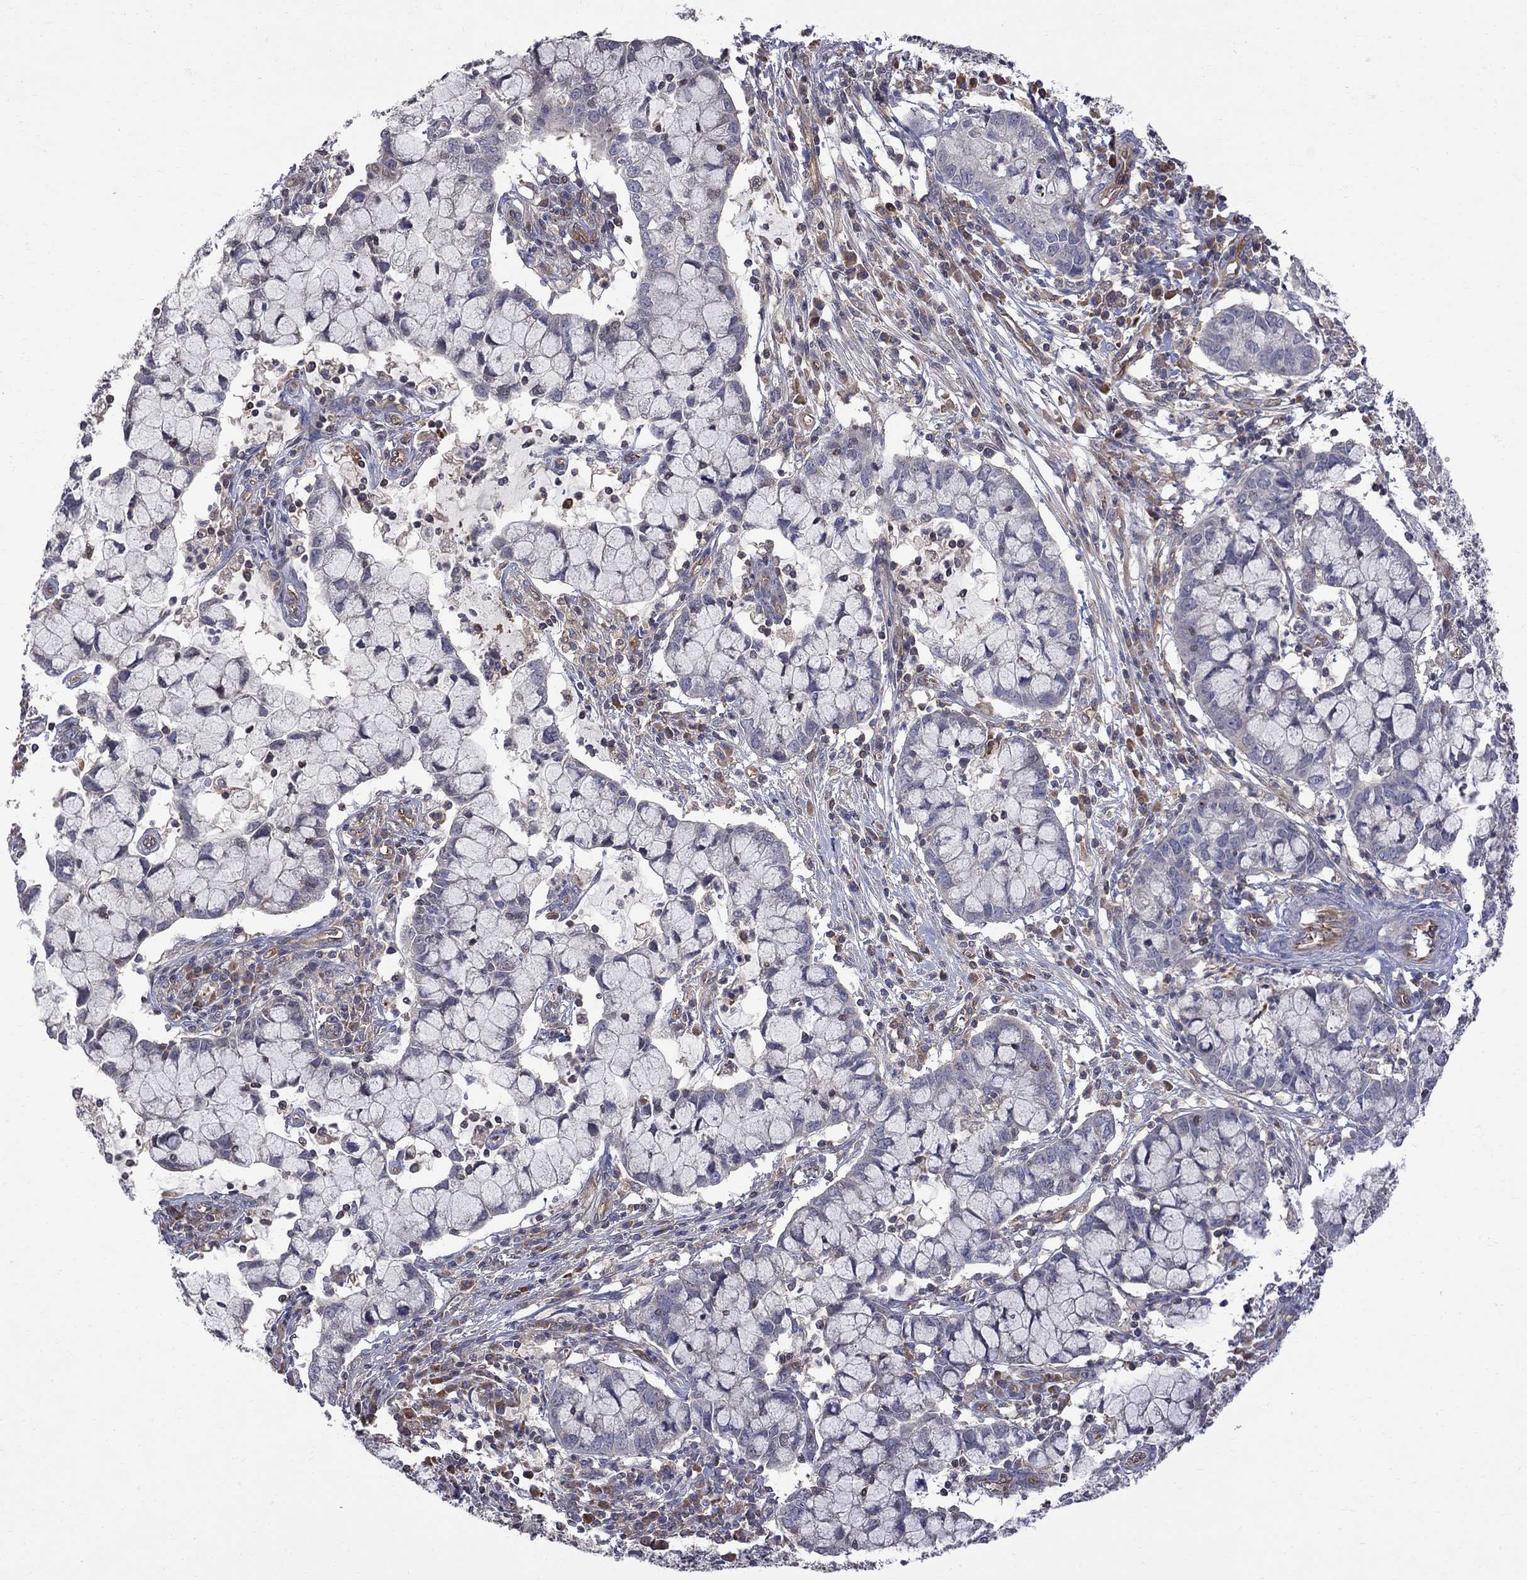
{"staining": {"intensity": "negative", "quantity": "none", "location": "none"}, "tissue": "cervical cancer", "cell_type": "Tumor cells", "image_type": "cancer", "snomed": [{"axis": "morphology", "description": "Adenocarcinoma, NOS"}, {"axis": "topography", "description": "Cervix"}], "caption": "Immunohistochemical staining of human cervical cancer reveals no significant expression in tumor cells.", "gene": "ABI3", "patient": {"sex": "female", "age": 40}}